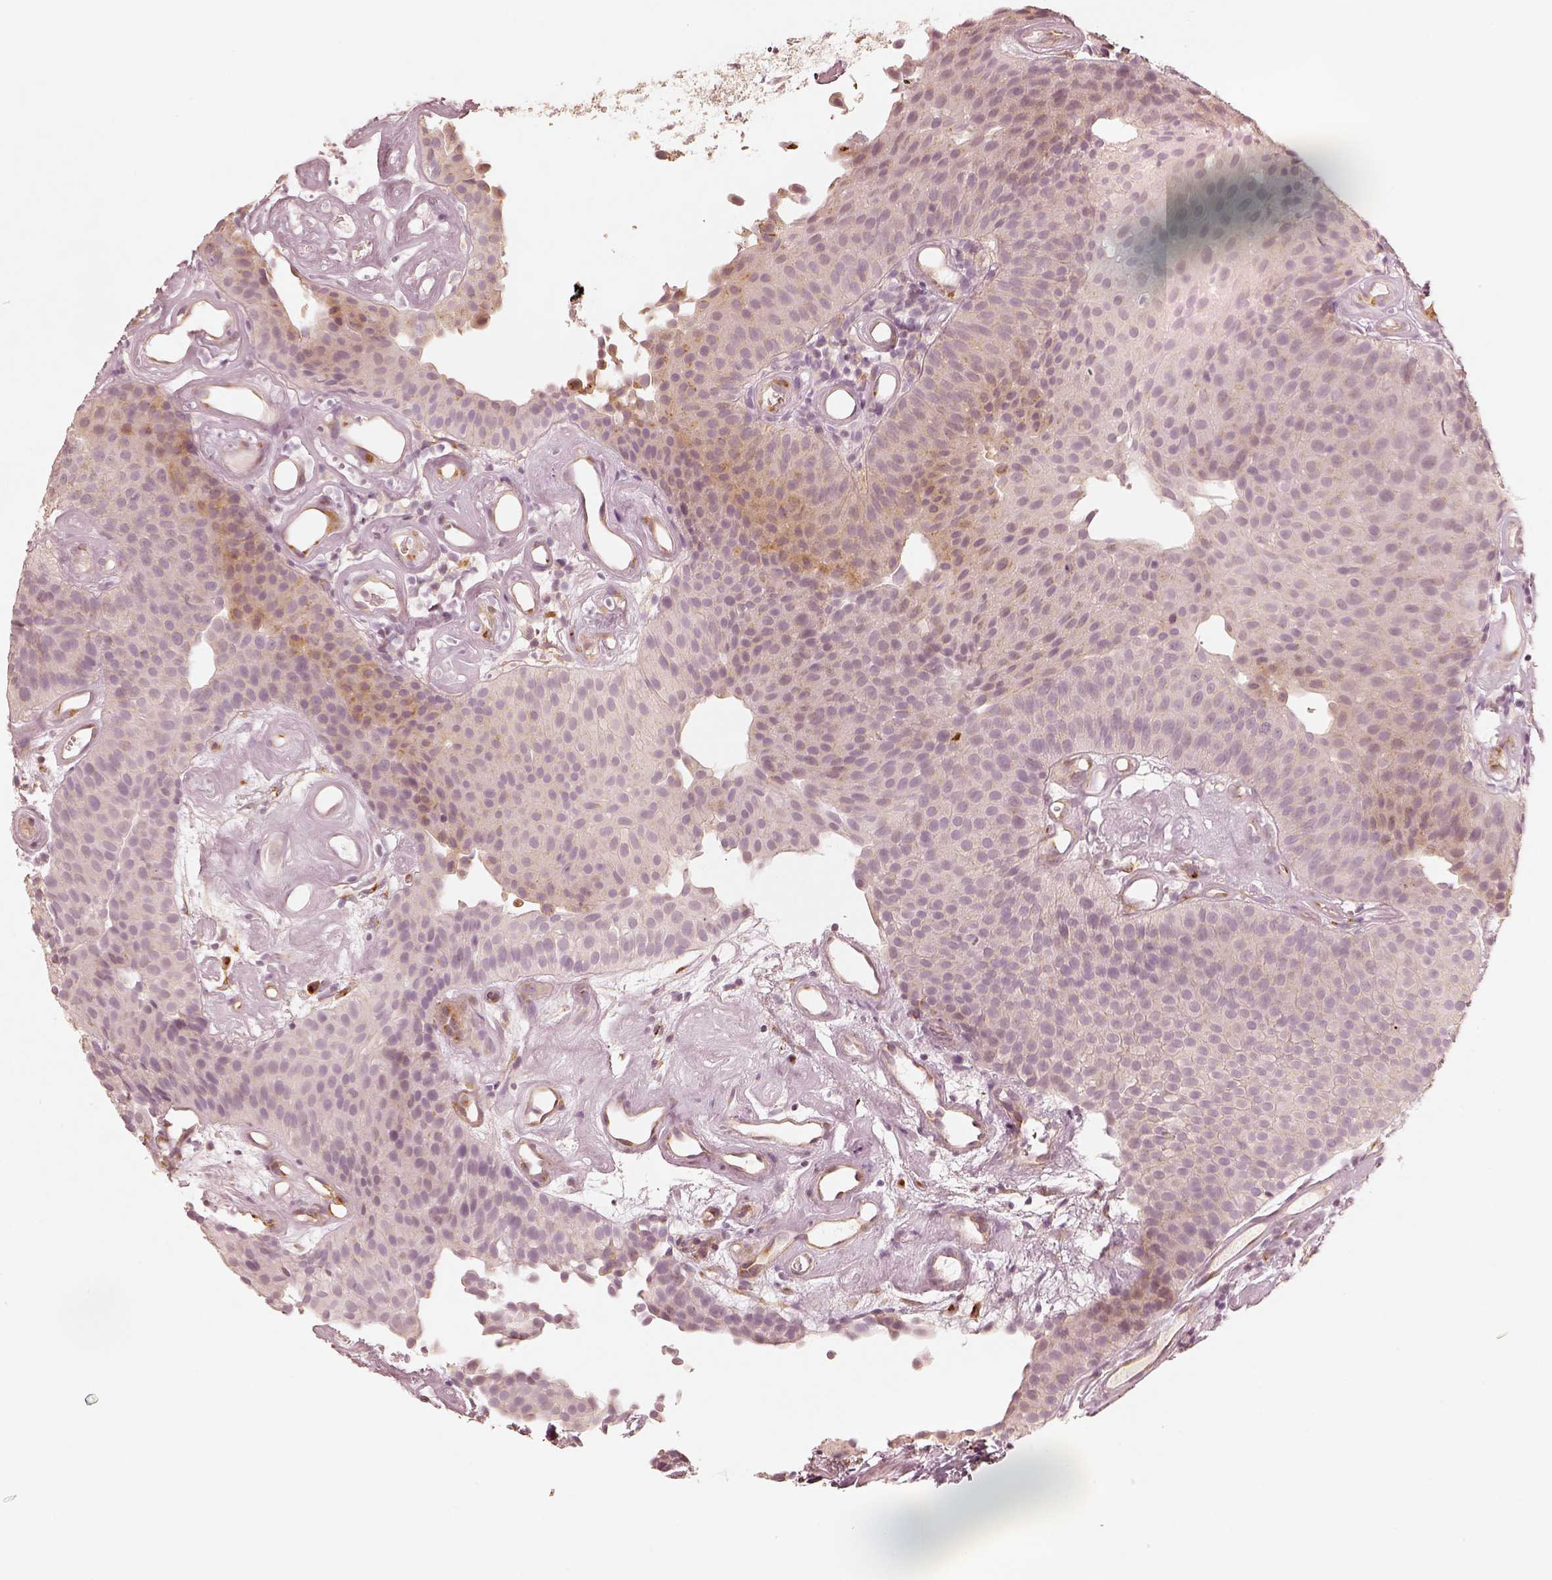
{"staining": {"intensity": "weak", "quantity": "<25%", "location": "cytoplasmic/membranous"}, "tissue": "urothelial cancer", "cell_type": "Tumor cells", "image_type": "cancer", "snomed": [{"axis": "morphology", "description": "Urothelial carcinoma, Low grade"}, {"axis": "topography", "description": "Urinary bladder"}], "caption": "IHC of human low-grade urothelial carcinoma demonstrates no positivity in tumor cells.", "gene": "GORASP2", "patient": {"sex": "female", "age": 87}}